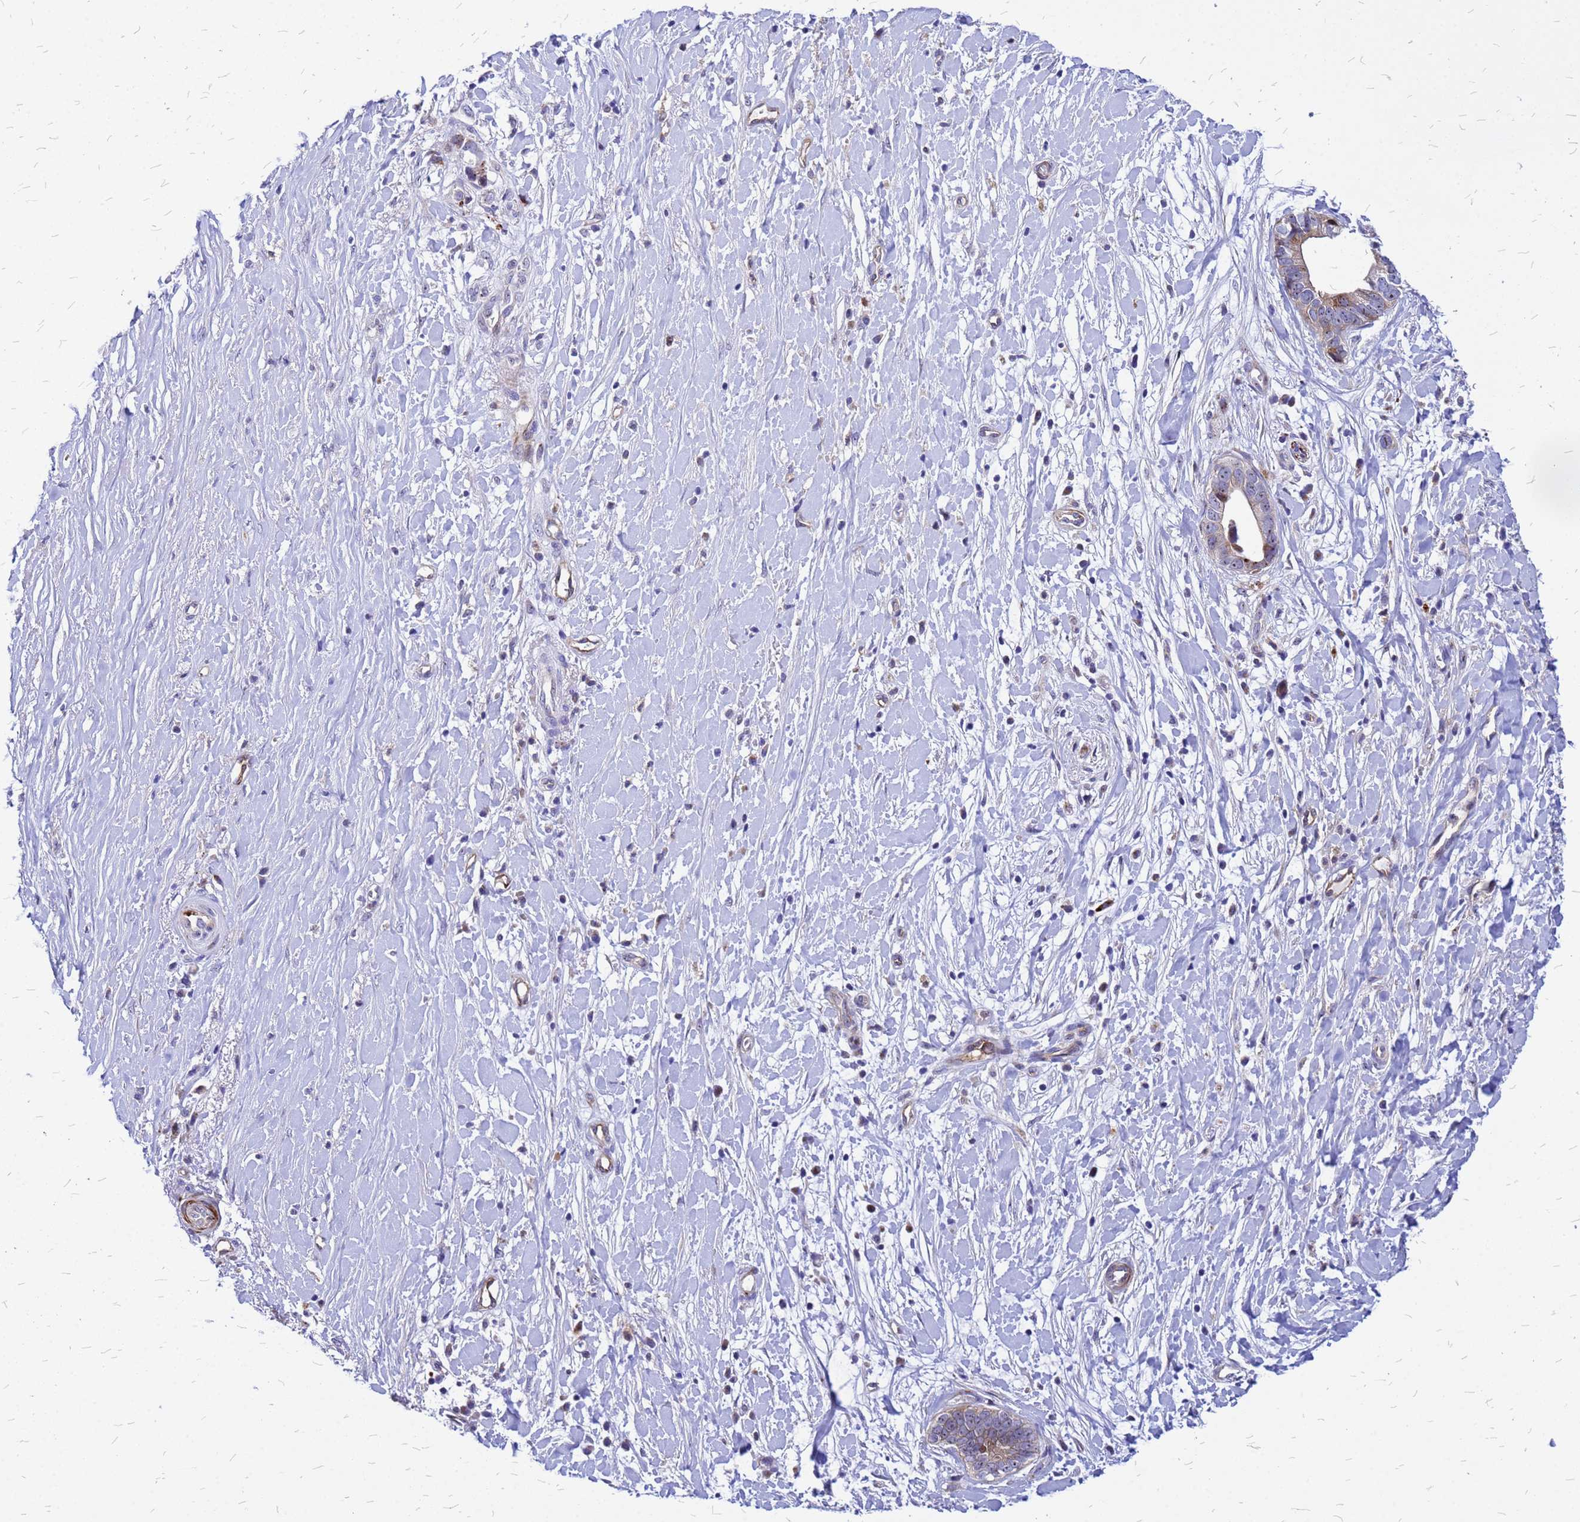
{"staining": {"intensity": "weak", "quantity": ">75%", "location": "cytoplasmic/membranous"}, "tissue": "liver cancer", "cell_type": "Tumor cells", "image_type": "cancer", "snomed": [{"axis": "morphology", "description": "Cholangiocarcinoma"}, {"axis": "topography", "description": "Liver"}], "caption": "An immunohistochemistry (IHC) micrograph of neoplastic tissue is shown. Protein staining in brown labels weak cytoplasmic/membranous positivity in liver cholangiocarcinoma within tumor cells. The protein of interest is stained brown, and the nuclei are stained in blue (DAB IHC with brightfield microscopy, high magnification).", "gene": "NOSTRIN", "patient": {"sex": "female", "age": 79}}